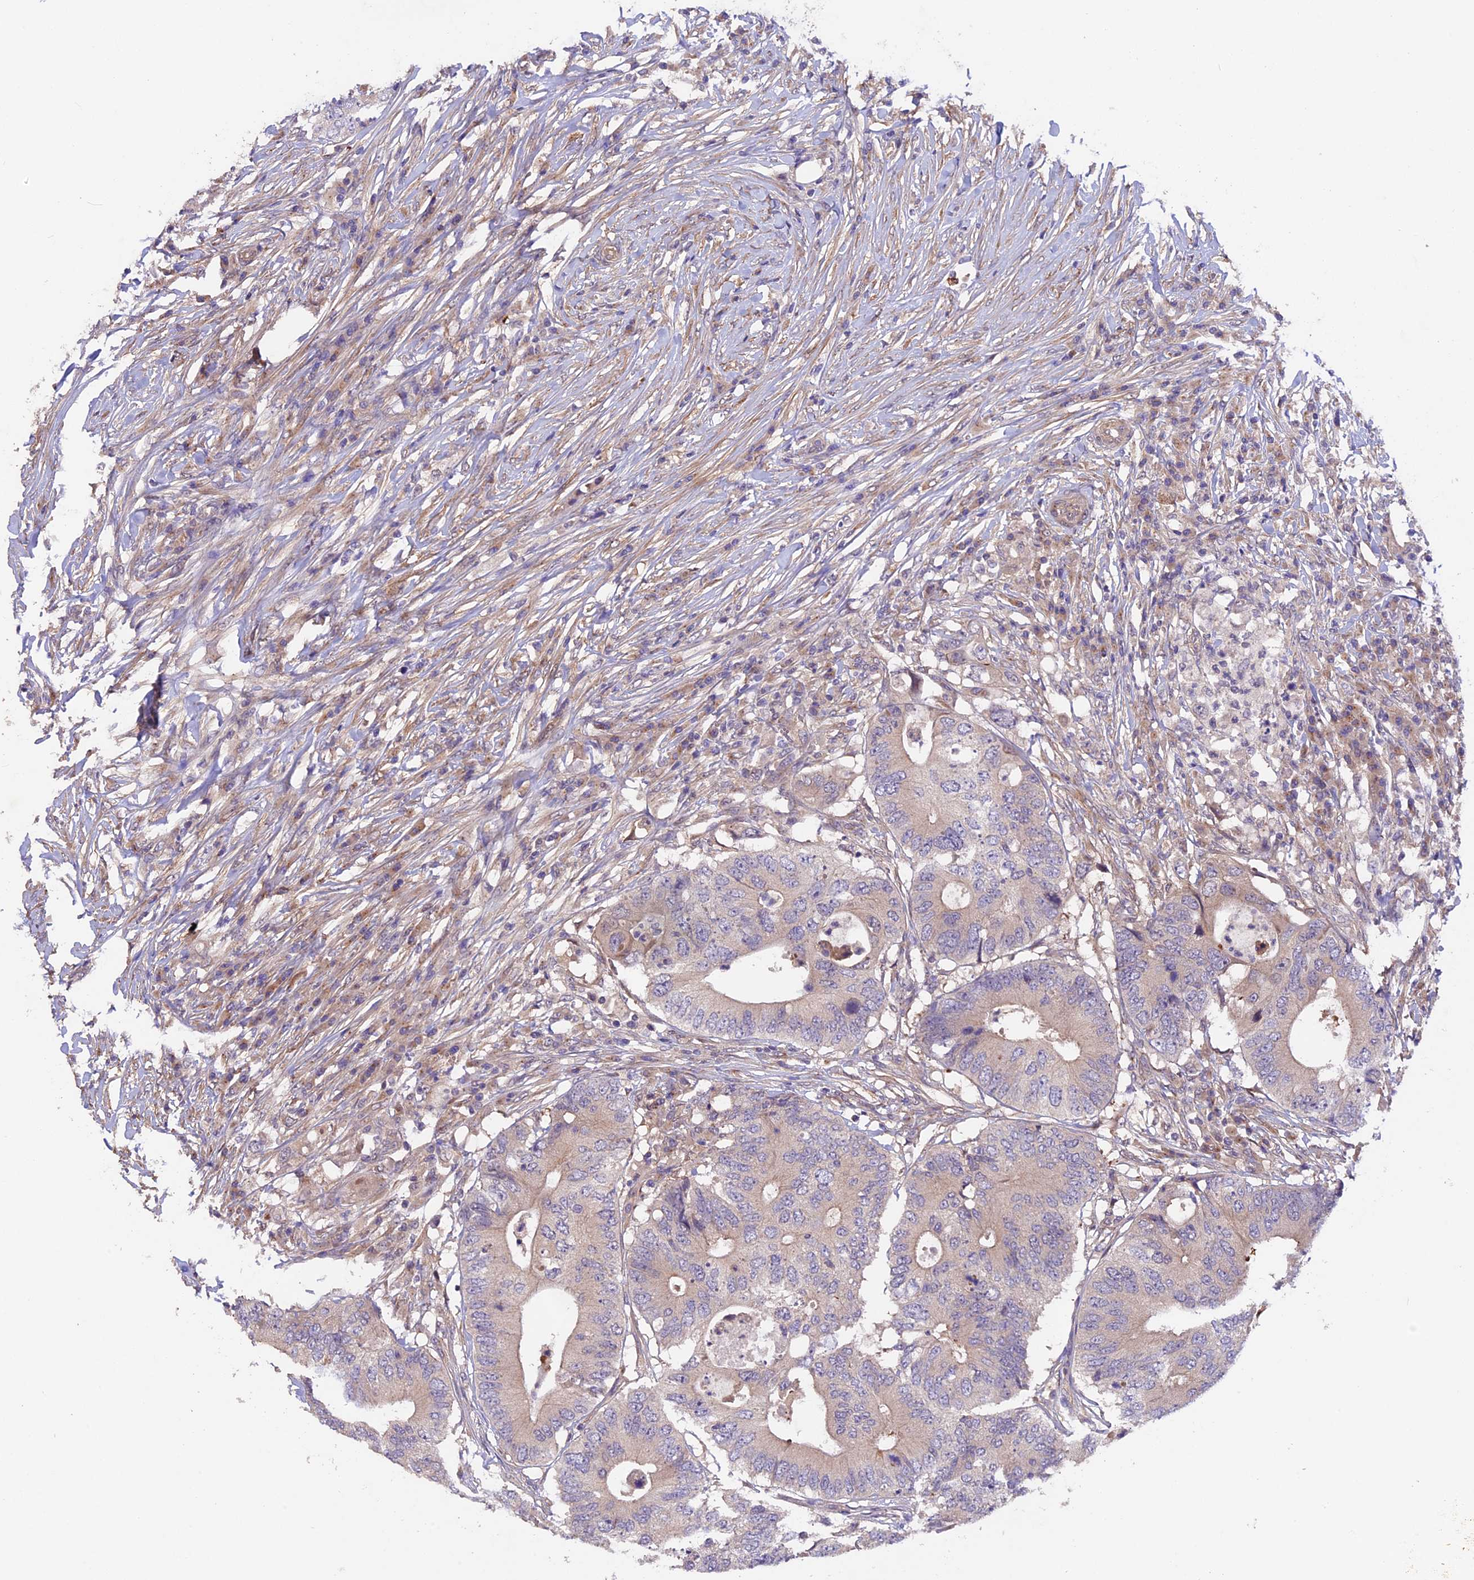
{"staining": {"intensity": "negative", "quantity": "none", "location": "none"}, "tissue": "colorectal cancer", "cell_type": "Tumor cells", "image_type": "cancer", "snomed": [{"axis": "morphology", "description": "Adenocarcinoma, NOS"}, {"axis": "topography", "description": "Colon"}], "caption": "Immunohistochemistry (IHC) histopathology image of neoplastic tissue: human colorectal adenocarcinoma stained with DAB exhibits no significant protein staining in tumor cells.", "gene": "CCDC9B", "patient": {"sex": "male", "age": 71}}